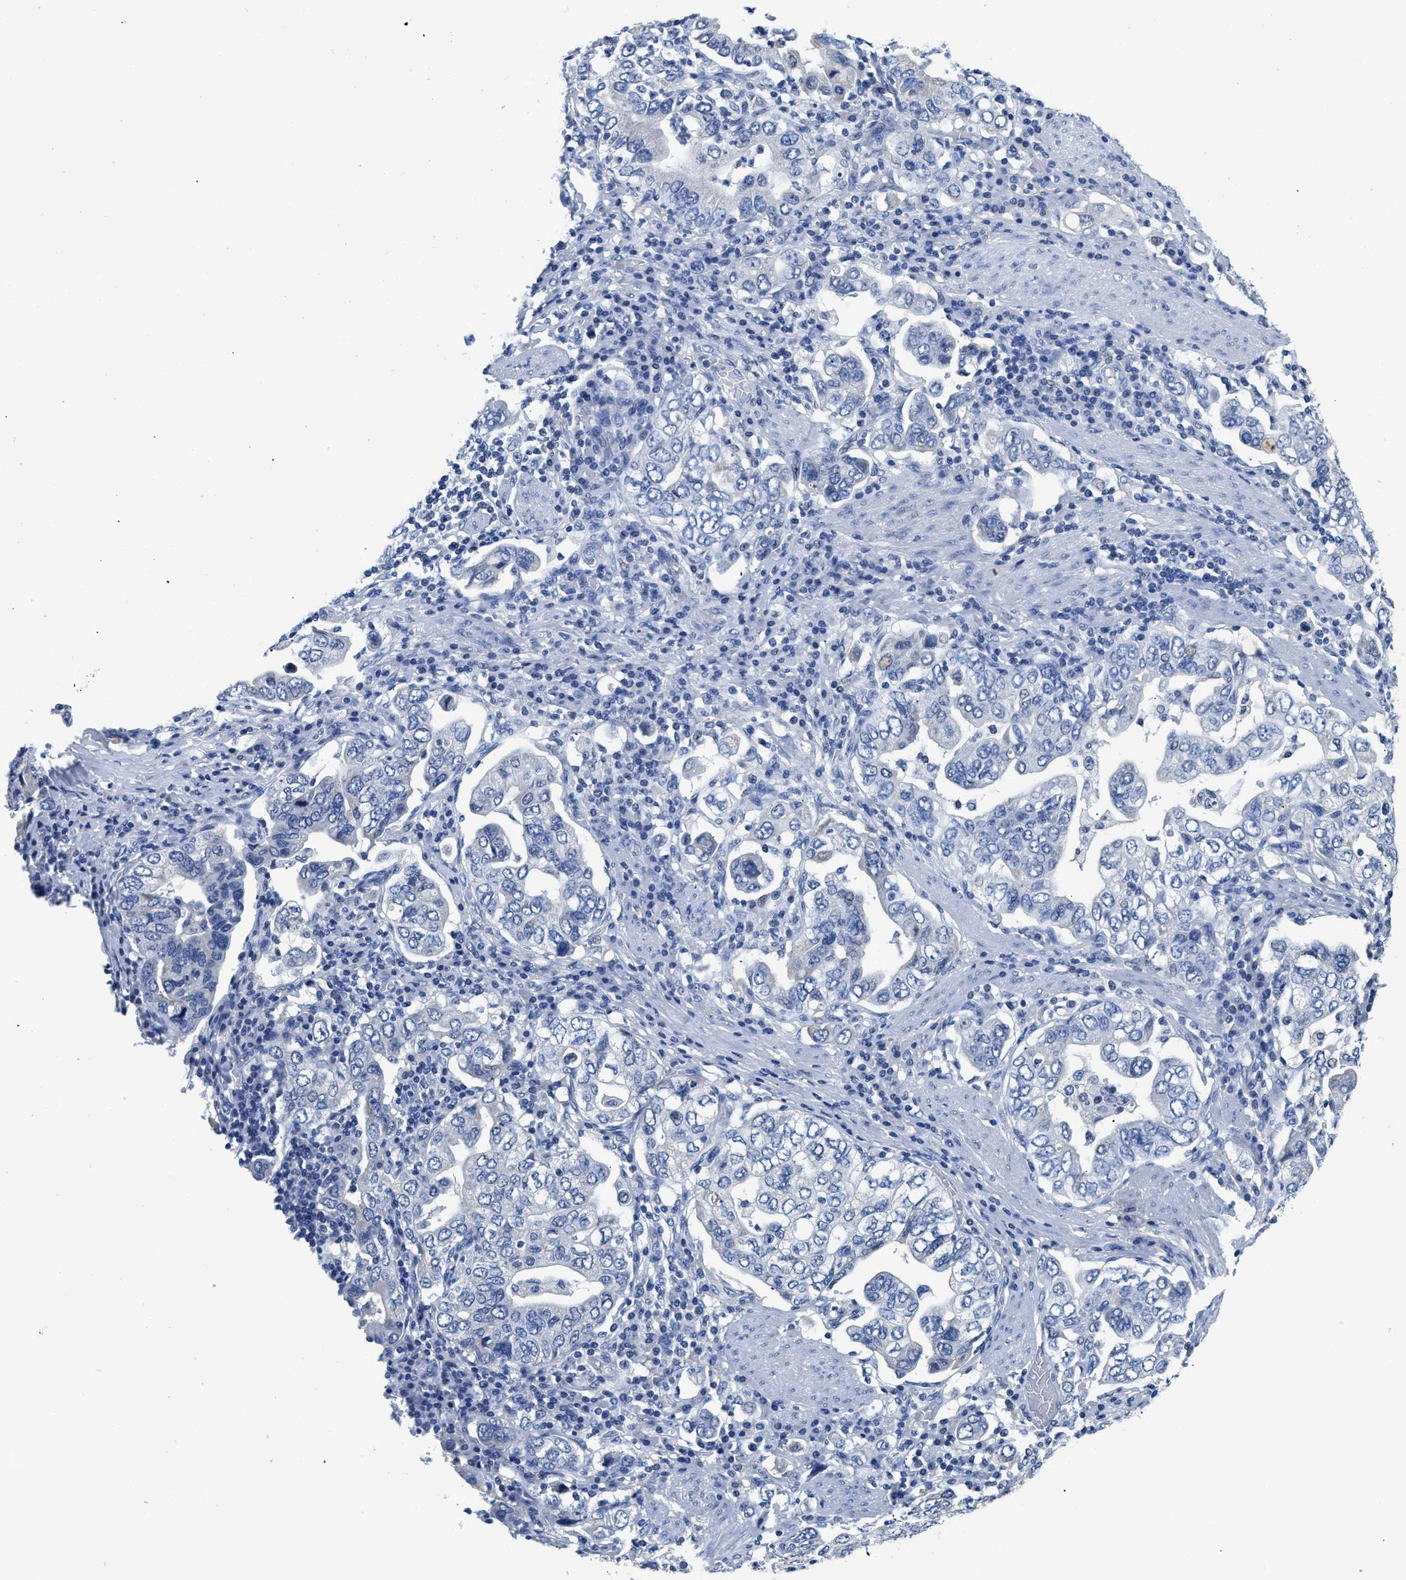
{"staining": {"intensity": "negative", "quantity": "none", "location": "none"}, "tissue": "stomach cancer", "cell_type": "Tumor cells", "image_type": "cancer", "snomed": [{"axis": "morphology", "description": "Adenocarcinoma, NOS"}, {"axis": "topography", "description": "Stomach, upper"}], "caption": "The image reveals no significant positivity in tumor cells of stomach cancer.", "gene": "PCK2", "patient": {"sex": "male", "age": 62}}